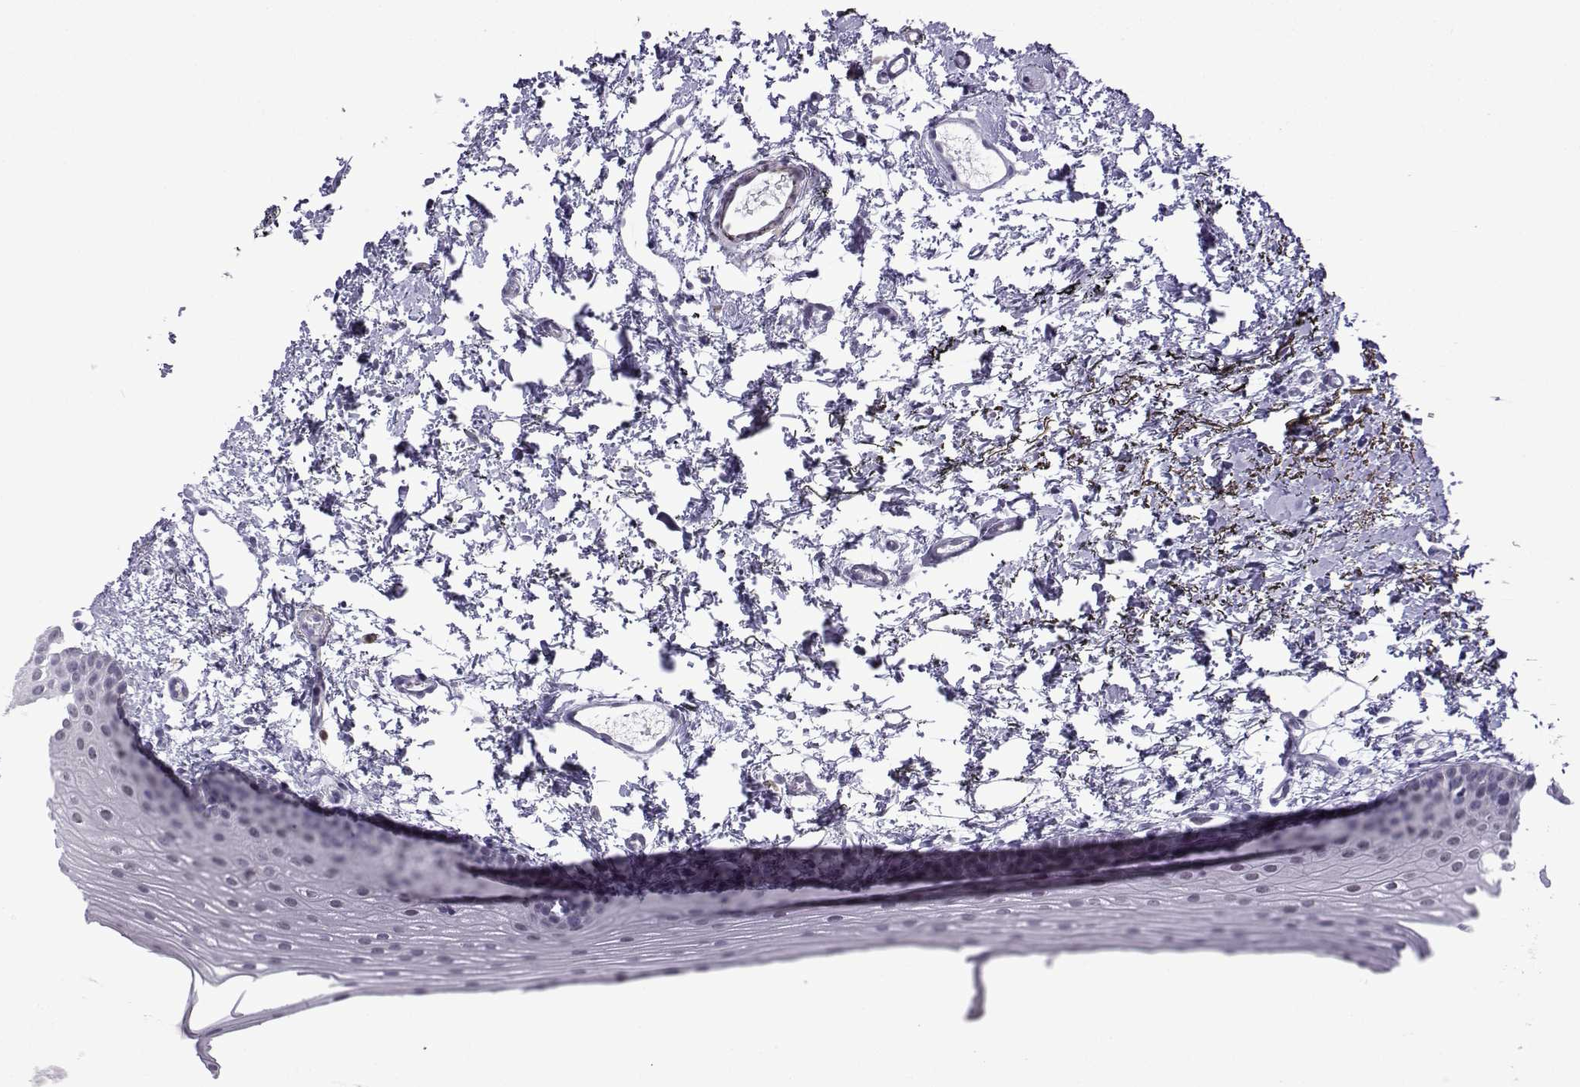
{"staining": {"intensity": "negative", "quantity": "none", "location": "none"}, "tissue": "oral mucosa", "cell_type": "Squamous epithelial cells", "image_type": "normal", "snomed": [{"axis": "morphology", "description": "Normal tissue, NOS"}, {"axis": "topography", "description": "Oral tissue"}], "caption": "This is an immunohistochemistry (IHC) image of normal human oral mucosa. There is no staining in squamous epithelial cells.", "gene": "HTR7", "patient": {"sex": "female", "age": 57}}